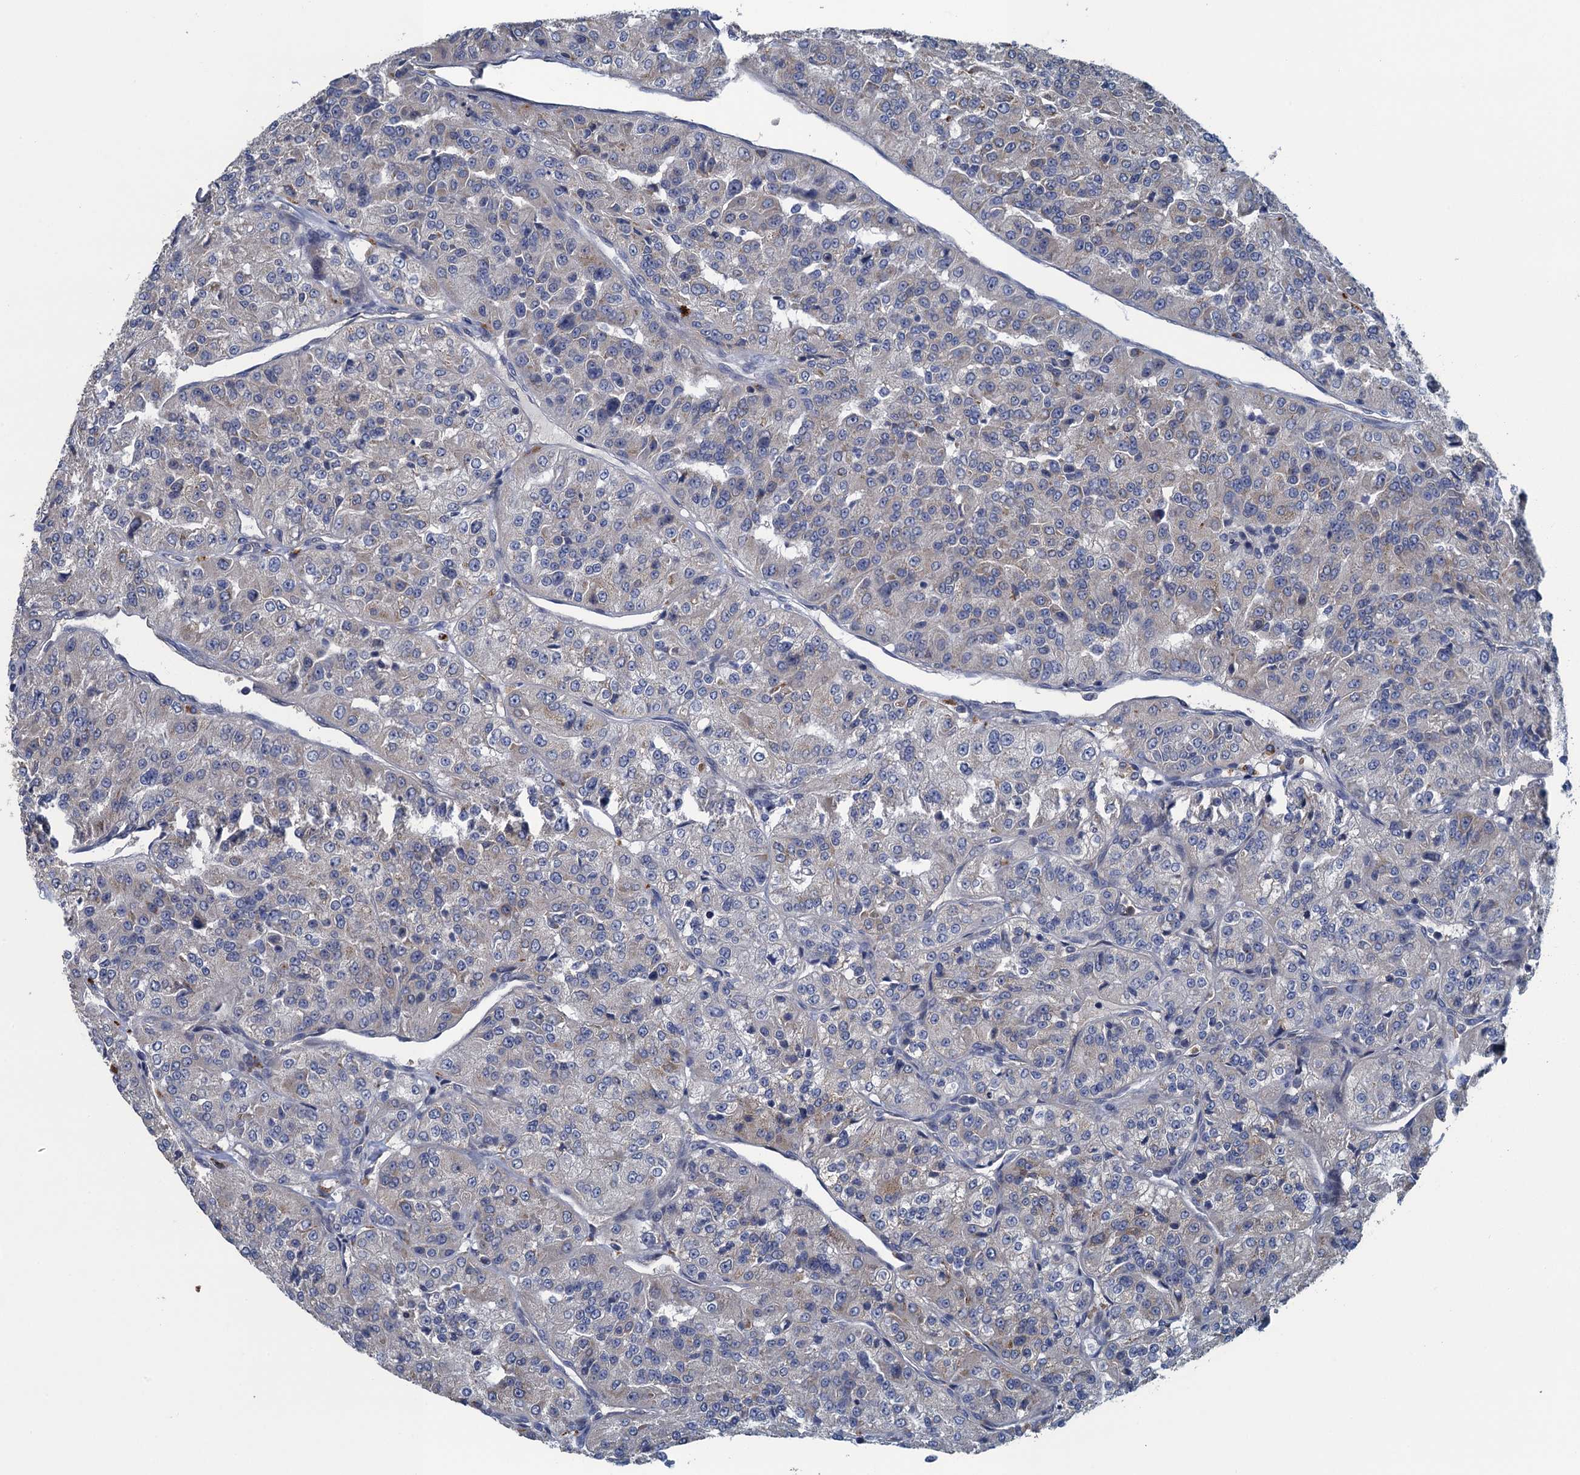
{"staining": {"intensity": "weak", "quantity": "<25%", "location": "cytoplasmic/membranous"}, "tissue": "renal cancer", "cell_type": "Tumor cells", "image_type": "cancer", "snomed": [{"axis": "morphology", "description": "Adenocarcinoma, NOS"}, {"axis": "topography", "description": "Kidney"}], "caption": "IHC of human renal cancer (adenocarcinoma) exhibits no expression in tumor cells.", "gene": "KBTBD8", "patient": {"sex": "female", "age": 63}}